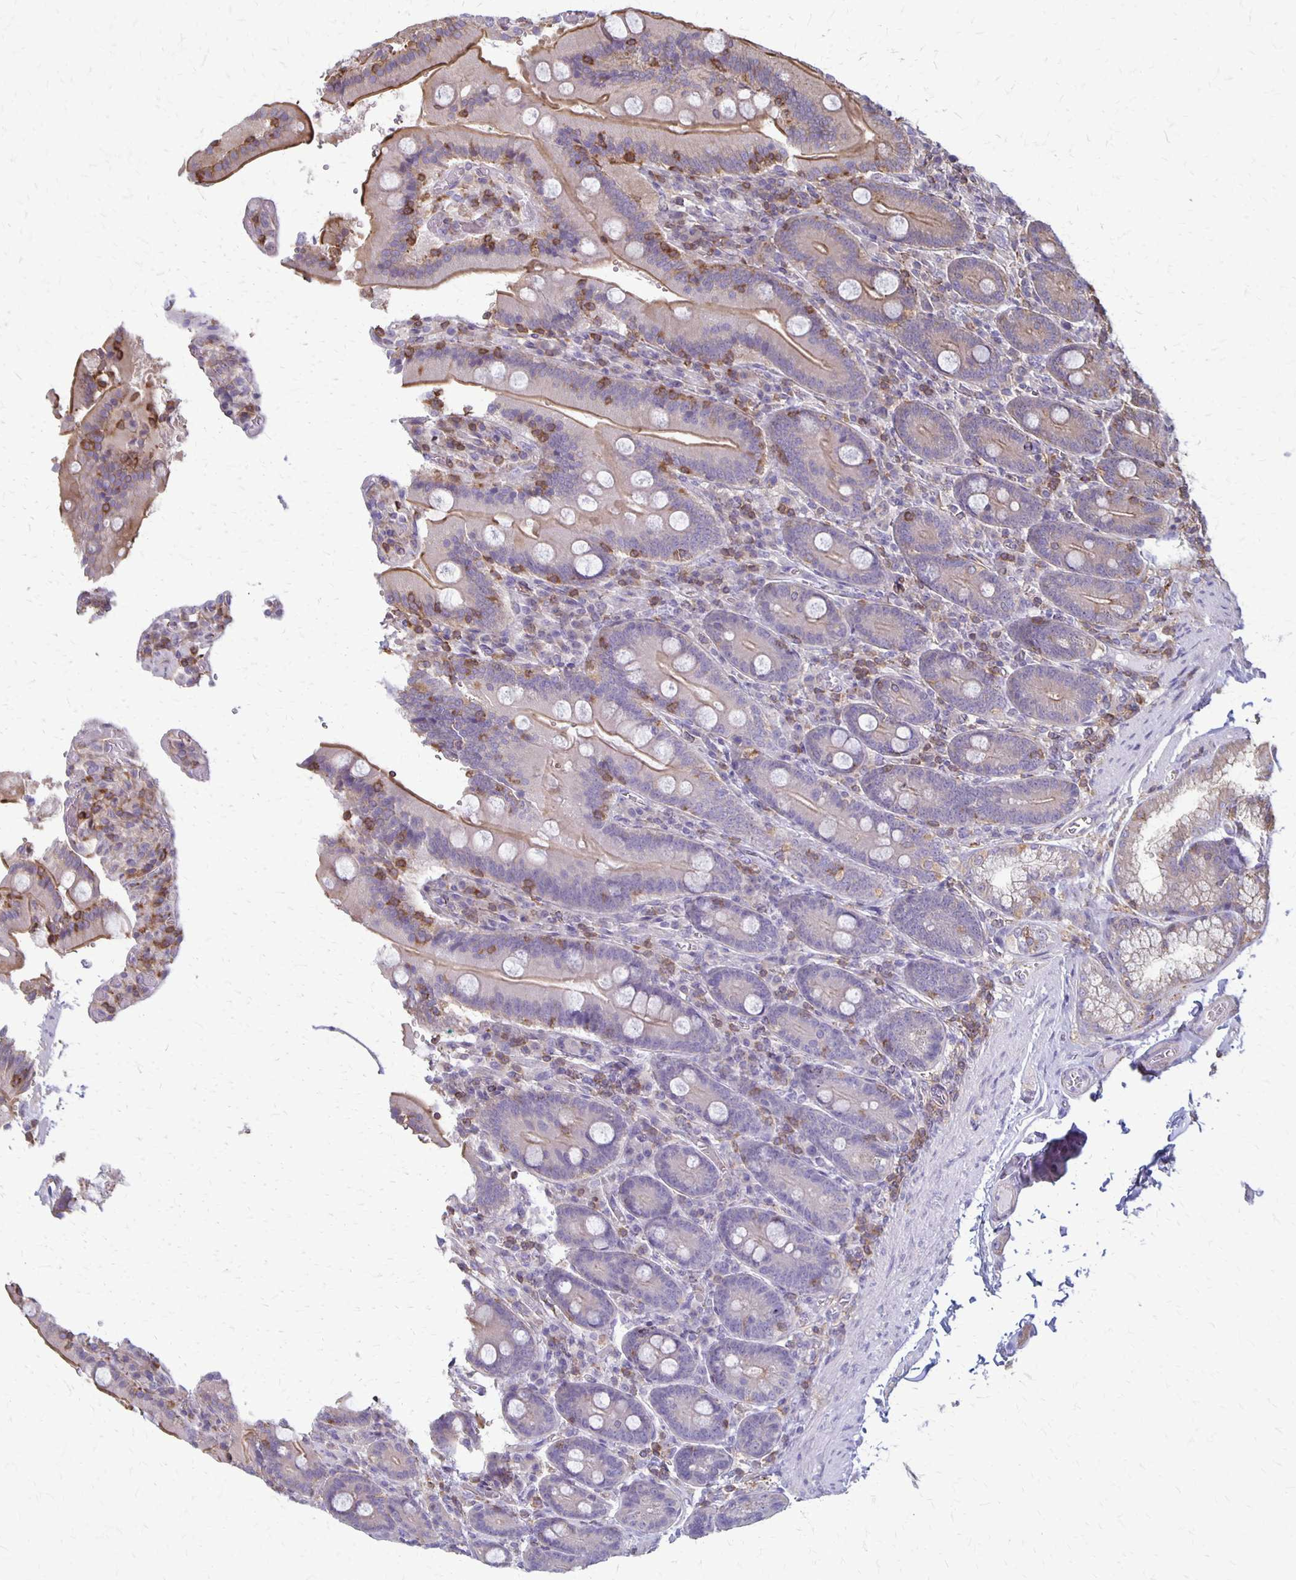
{"staining": {"intensity": "moderate", "quantity": "<25%", "location": "cytoplasmic/membranous"}, "tissue": "duodenum", "cell_type": "Glandular cells", "image_type": "normal", "snomed": [{"axis": "morphology", "description": "Normal tissue, NOS"}, {"axis": "topography", "description": "Duodenum"}], "caption": "An image of duodenum stained for a protein shows moderate cytoplasmic/membranous brown staining in glandular cells.", "gene": "SEPTIN5", "patient": {"sex": "female", "age": 62}}